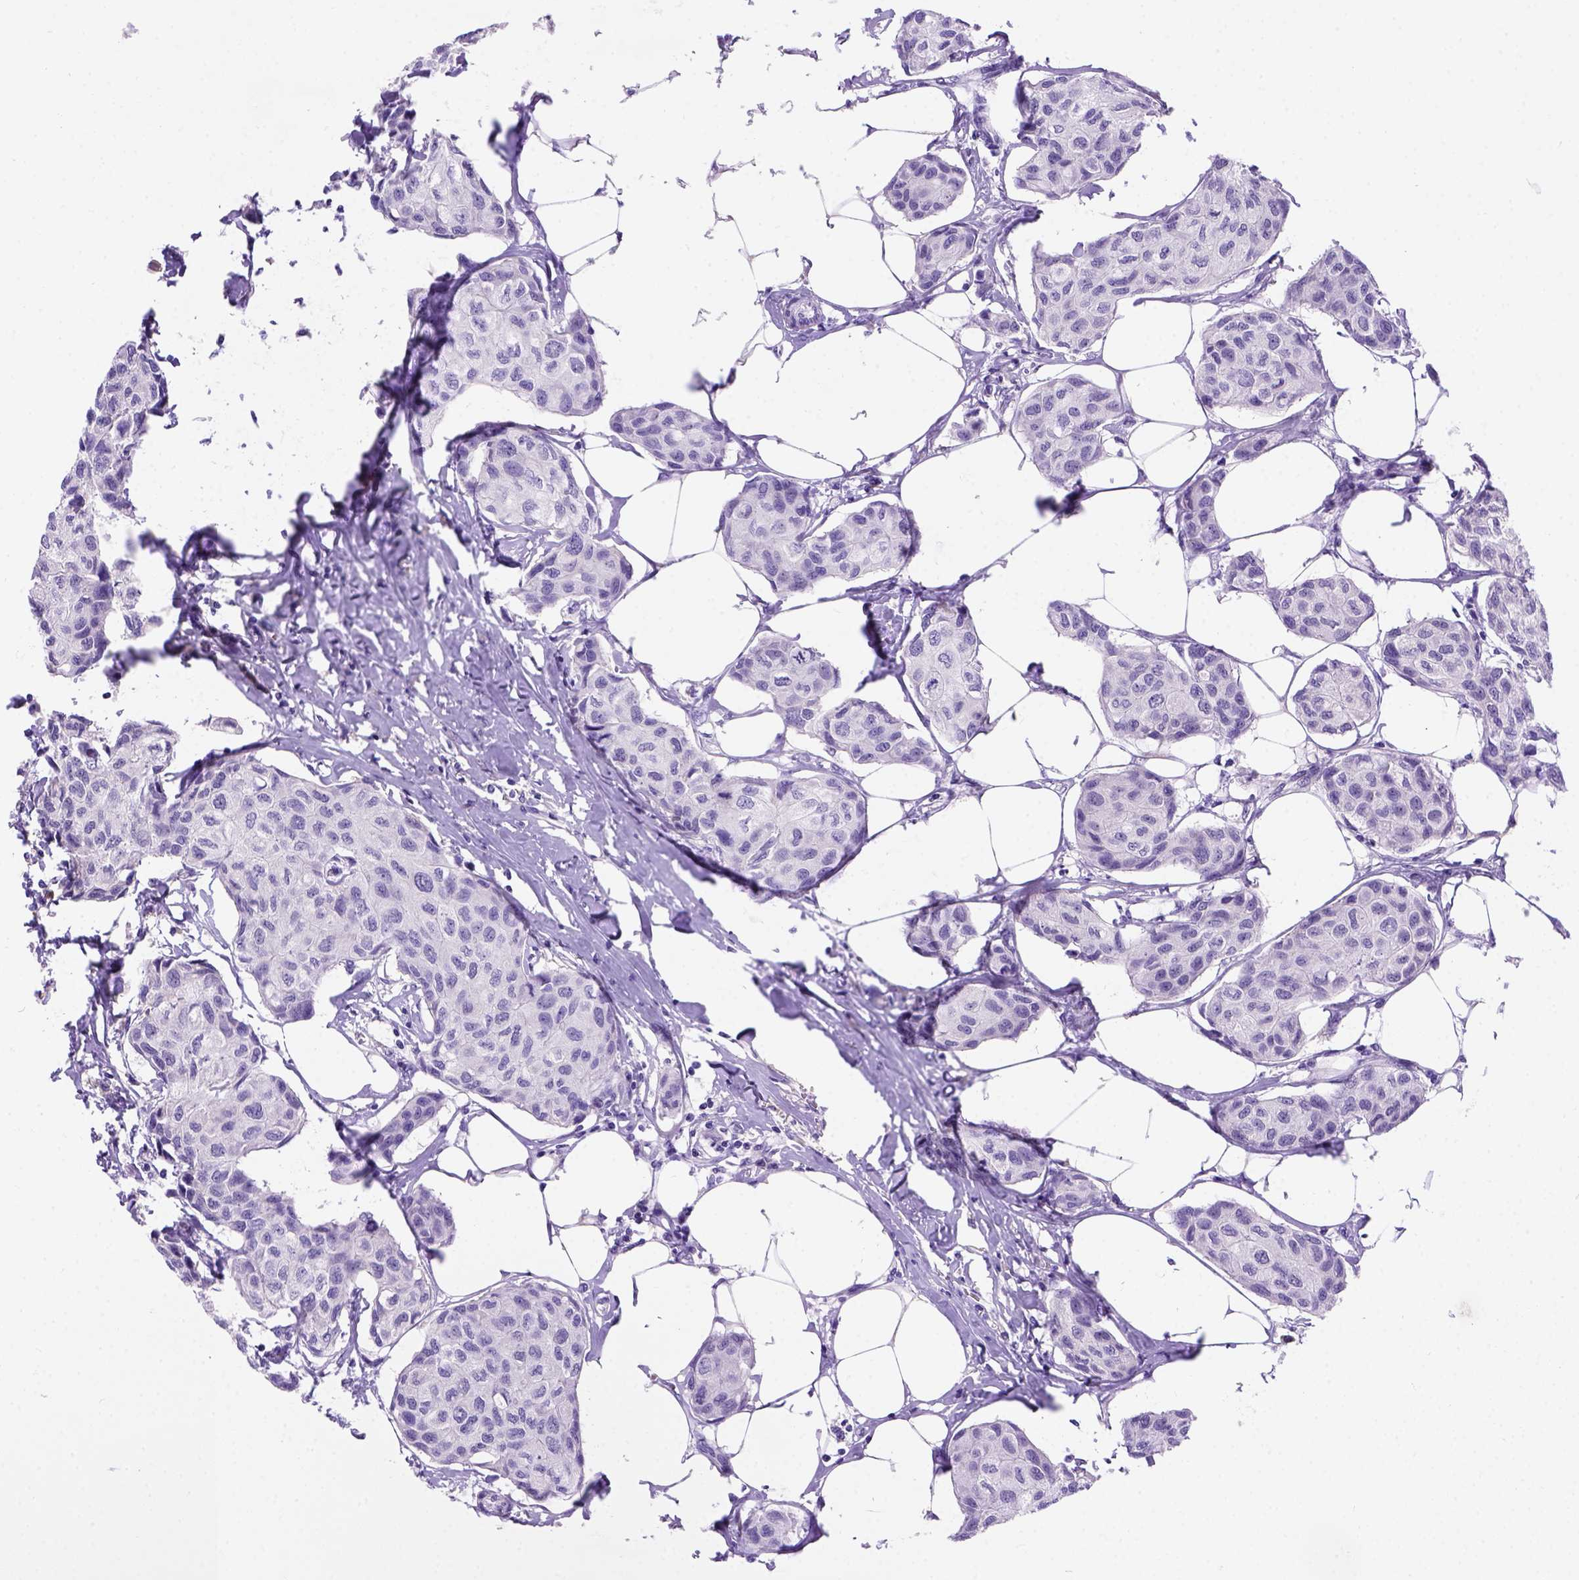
{"staining": {"intensity": "negative", "quantity": "none", "location": "none"}, "tissue": "breast cancer", "cell_type": "Tumor cells", "image_type": "cancer", "snomed": [{"axis": "morphology", "description": "Duct carcinoma"}, {"axis": "topography", "description": "Breast"}], "caption": "A high-resolution image shows IHC staining of intraductal carcinoma (breast), which exhibits no significant expression in tumor cells.", "gene": "FAM81B", "patient": {"sex": "female", "age": 80}}